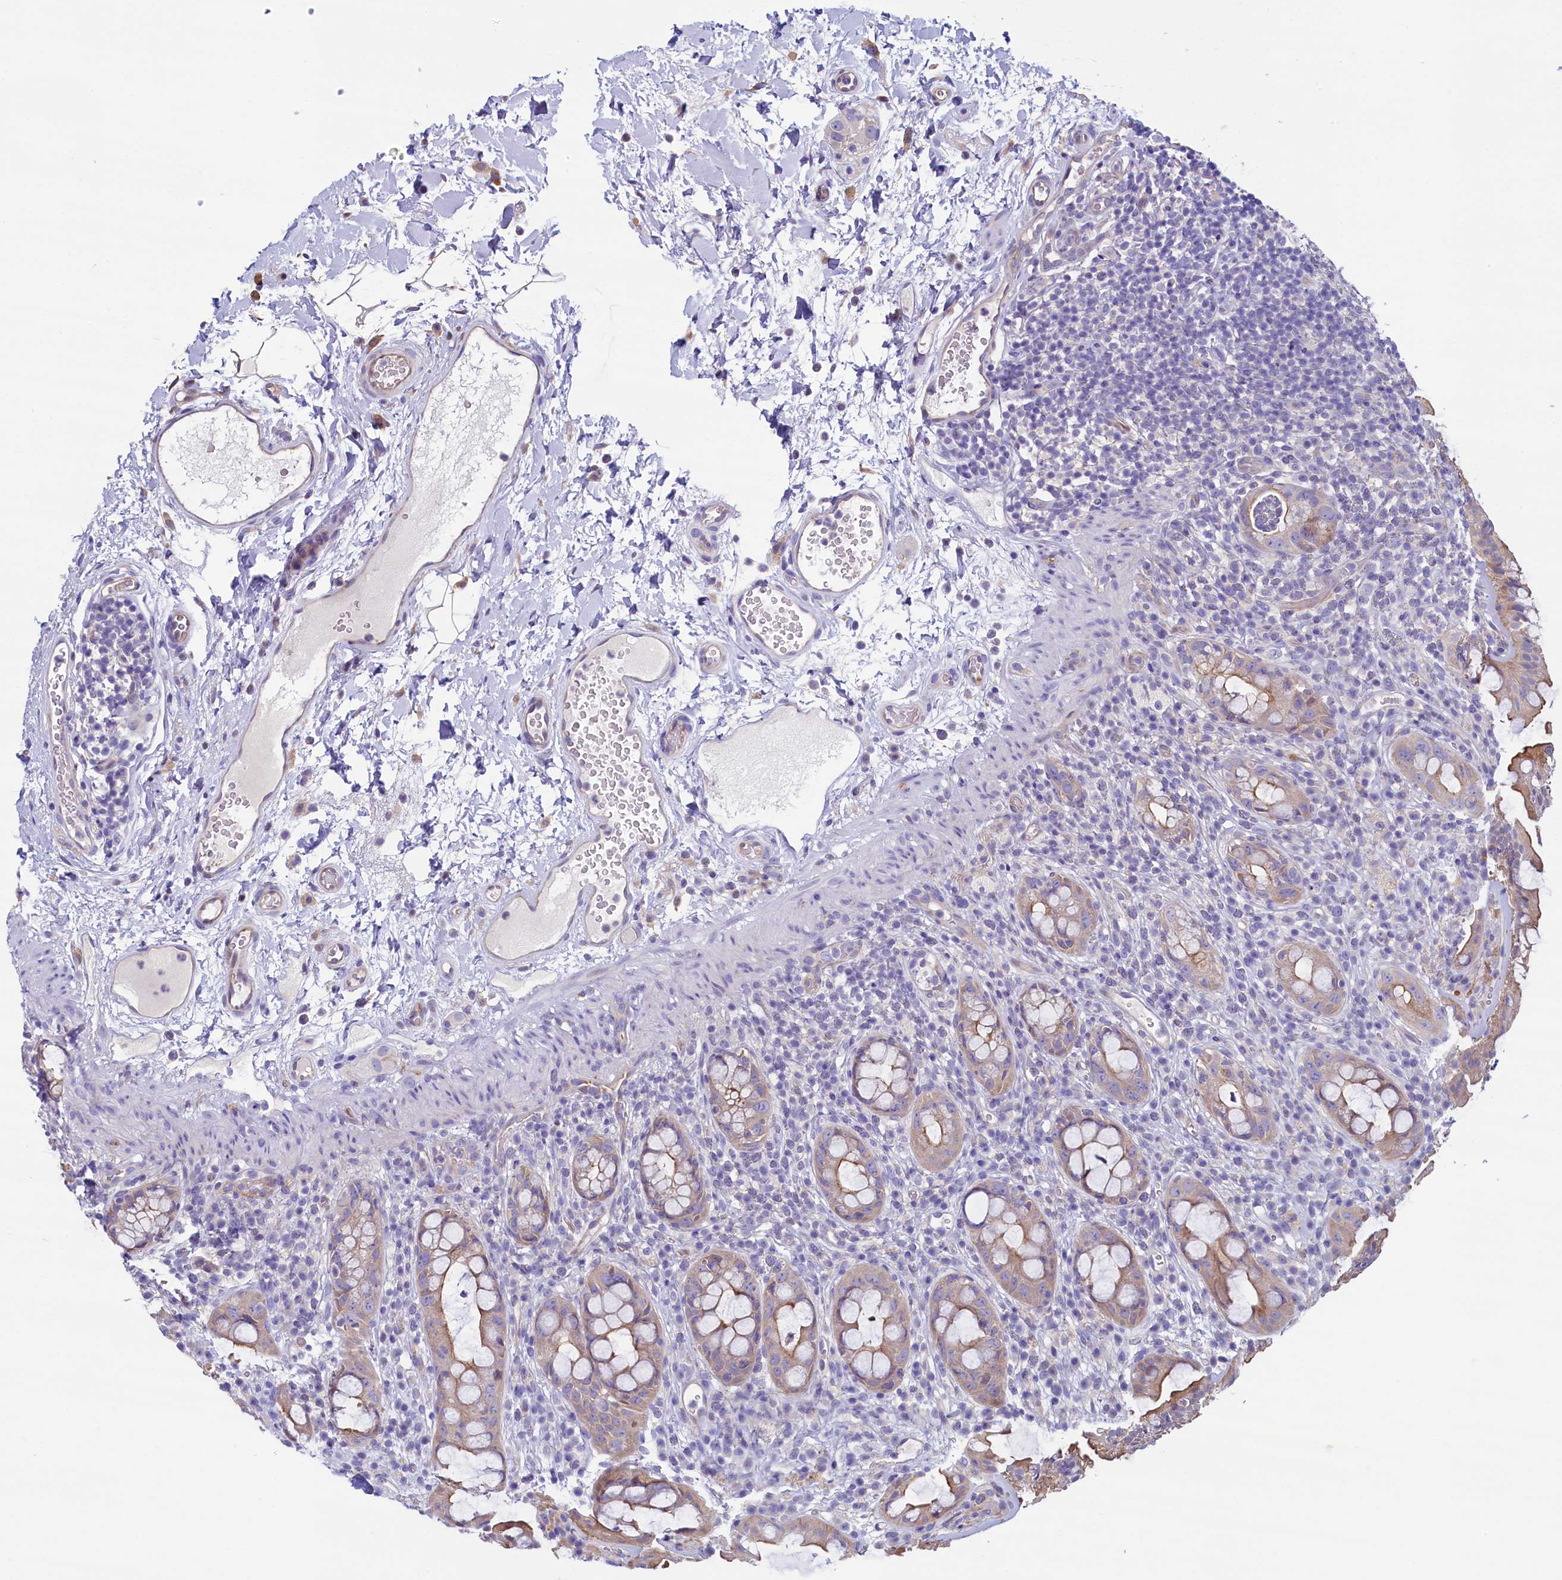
{"staining": {"intensity": "moderate", "quantity": ">75%", "location": "cytoplasmic/membranous"}, "tissue": "rectum", "cell_type": "Glandular cells", "image_type": "normal", "snomed": [{"axis": "morphology", "description": "Normal tissue, NOS"}, {"axis": "topography", "description": "Rectum"}], "caption": "A brown stain labels moderate cytoplasmic/membranous positivity of a protein in glandular cells of unremarkable rectum.", "gene": "KRBOX5", "patient": {"sex": "female", "age": 57}}